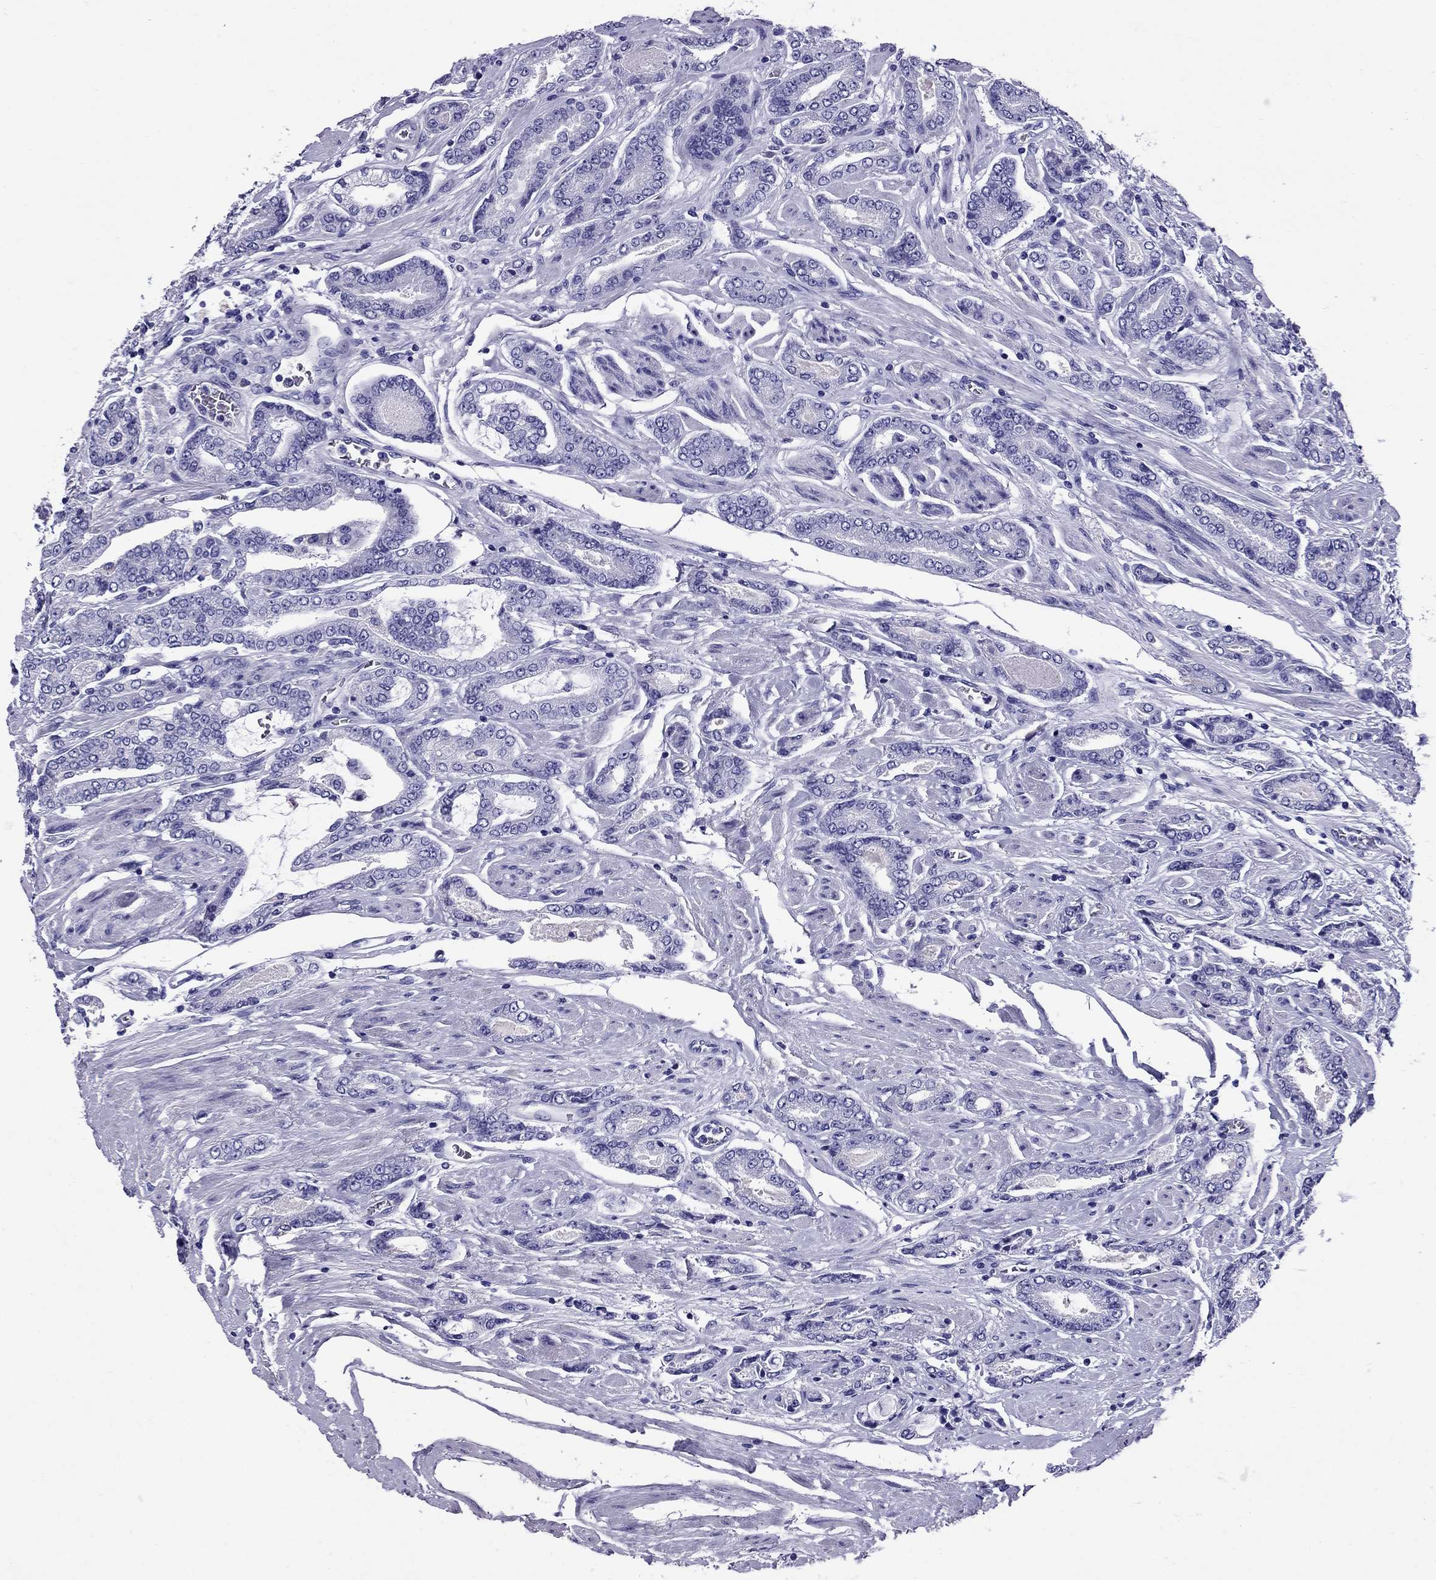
{"staining": {"intensity": "negative", "quantity": "none", "location": "none"}, "tissue": "prostate cancer", "cell_type": "Tumor cells", "image_type": "cancer", "snomed": [{"axis": "morphology", "description": "Adenocarcinoma, NOS"}, {"axis": "topography", "description": "Prostate"}], "caption": "Protein analysis of prostate cancer (adenocarcinoma) demonstrates no significant expression in tumor cells. The staining is performed using DAB (3,3'-diaminobenzidine) brown chromogen with nuclei counter-stained in using hematoxylin.", "gene": "AVPR1B", "patient": {"sex": "male", "age": 64}}